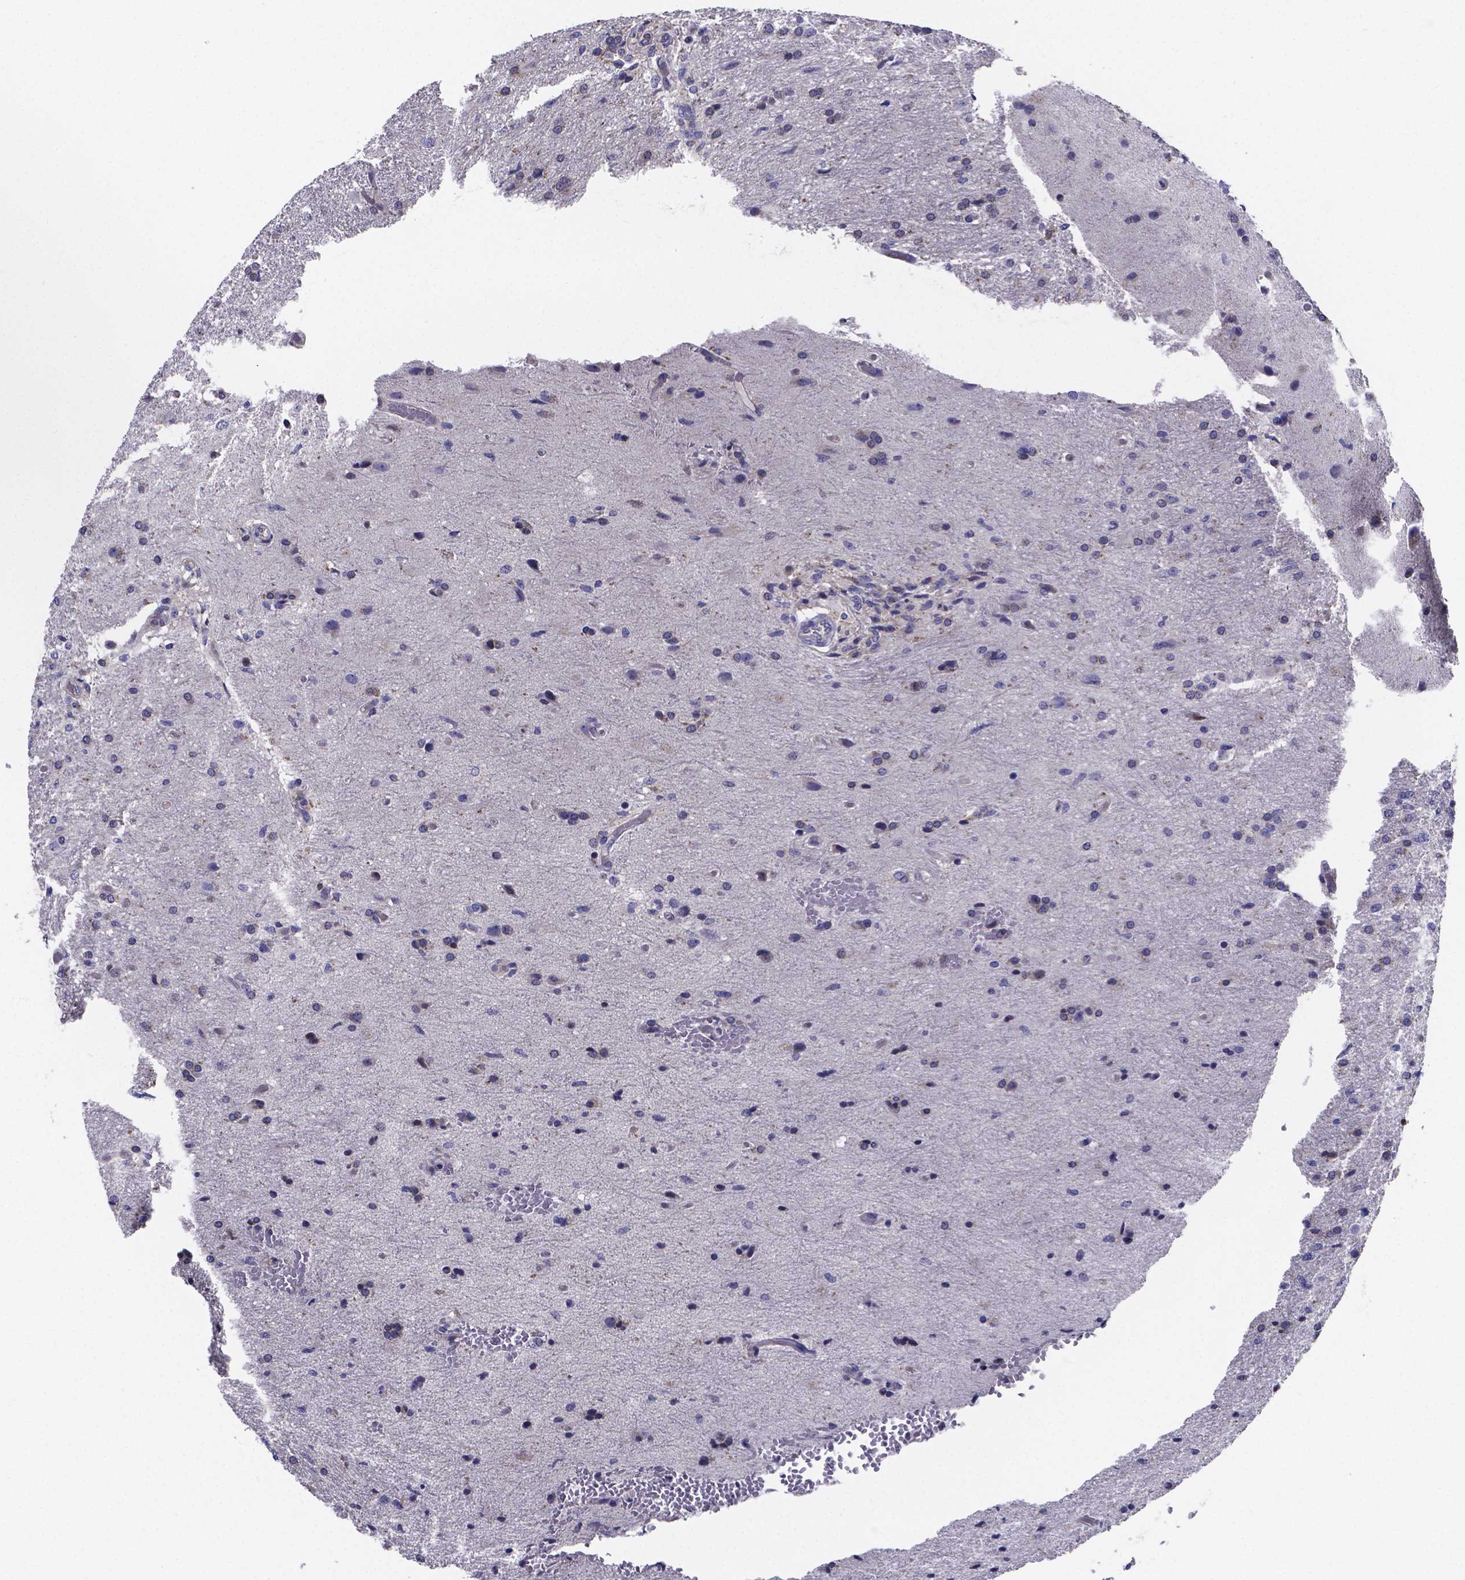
{"staining": {"intensity": "negative", "quantity": "none", "location": "none"}, "tissue": "glioma", "cell_type": "Tumor cells", "image_type": "cancer", "snomed": [{"axis": "morphology", "description": "Glioma, malignant, High grade"}, {"axis": "topography", "description": "Brain"}], "caption": "Glioma stained for a protein using immunohistochemistry exhibits no positivity tumor cells.", "gene": "SFRP4", "patient": {"sex": "male", "age": 68}}